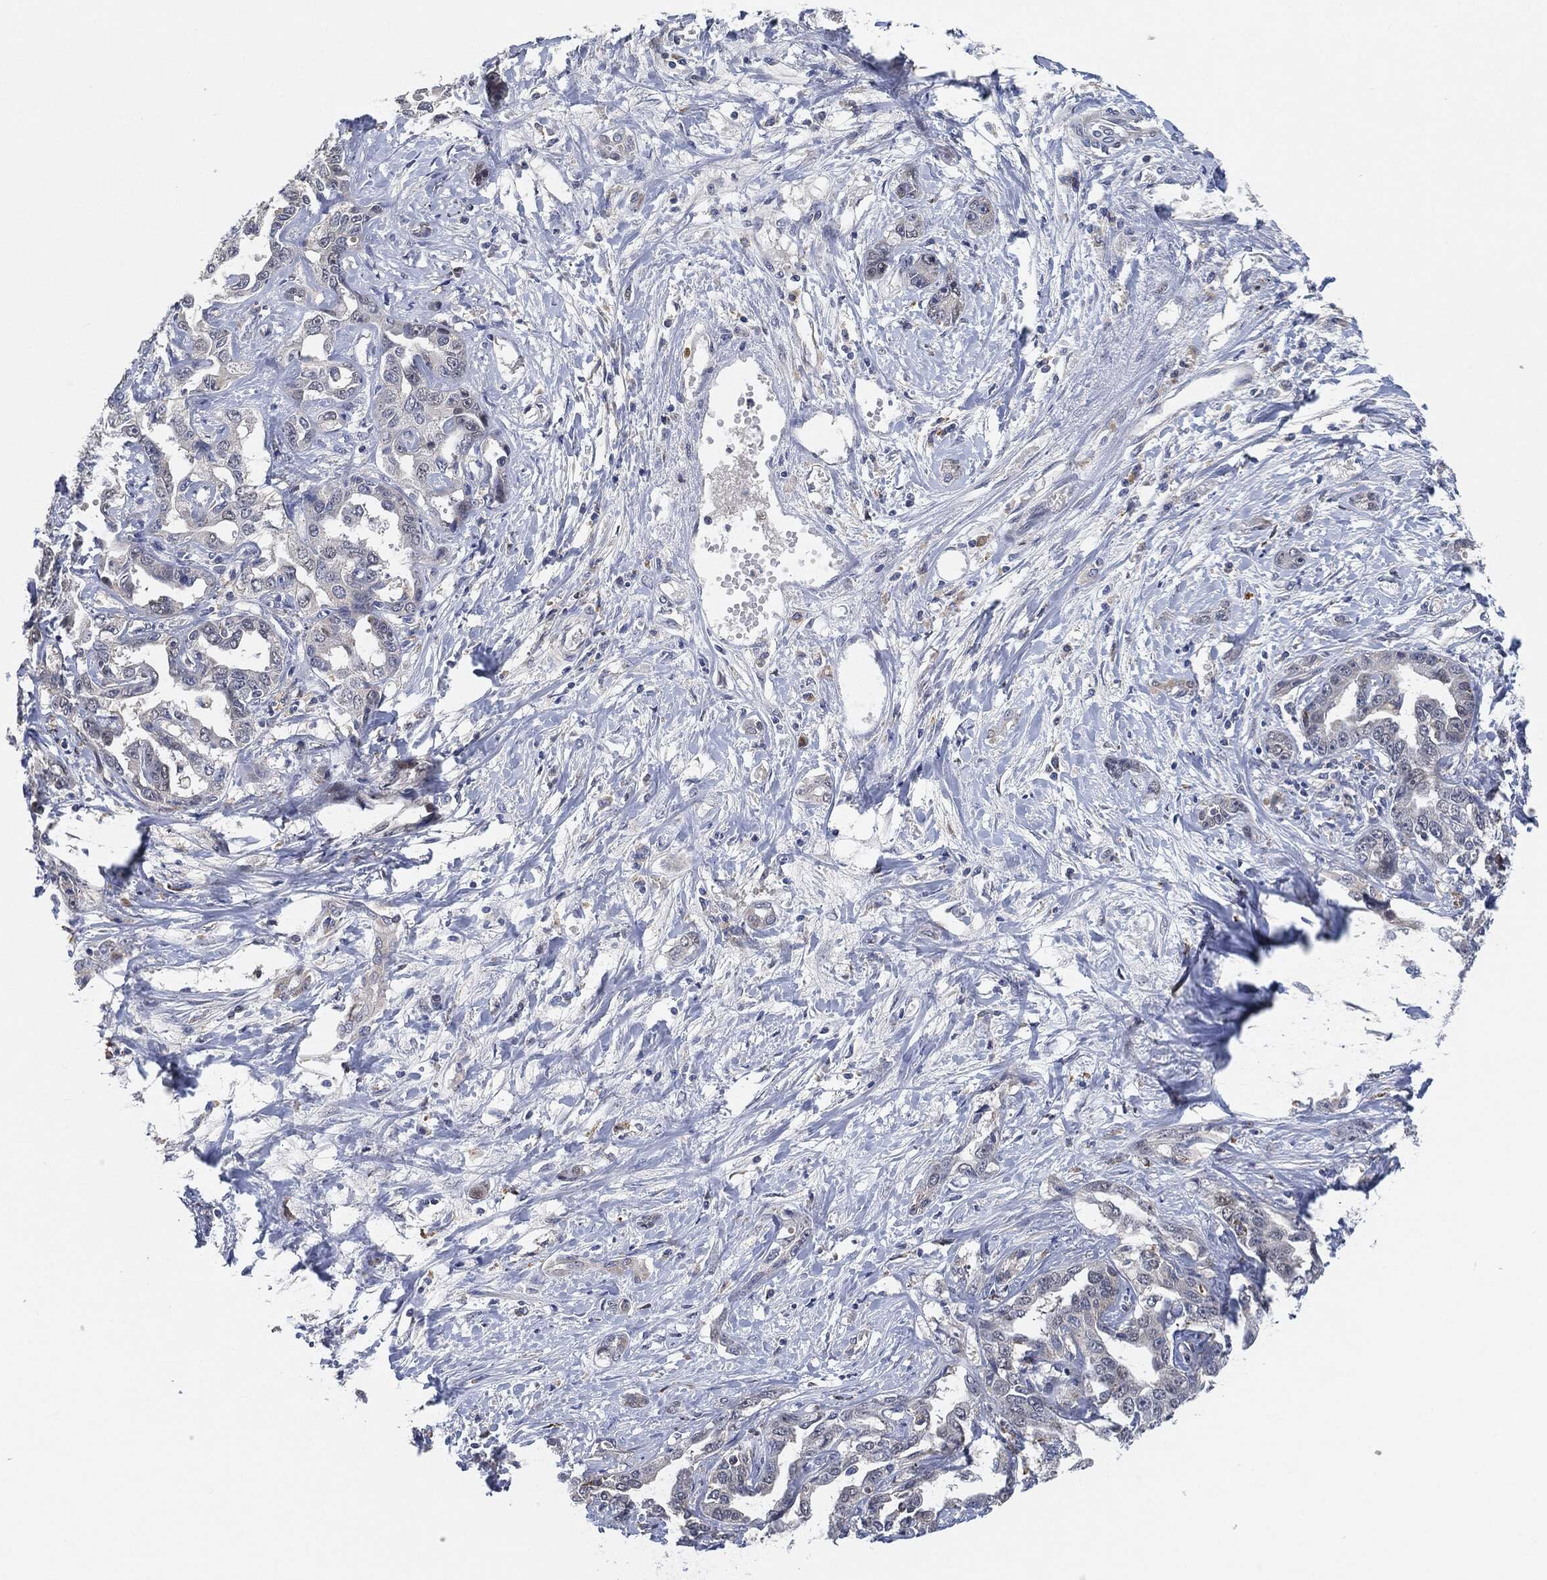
{"staining": {"intensity": "negative", "quantity": "none", "location": "none"}, "tissue": "liver cancer", "cell_type": "Tumor cells", "image_type": "cancer", "snomed": [{"axis": "morphology", "description": "Cholangiocarcinoma"}, {"axis": "topography", "description": "Liver"}], "caption": "This micrograph is of liver cancer stained with immunohistochemistry to label a protein in brown with the nuclei are counter-stained blue. There is no positivity in tumor cells. (Immunohistochemistry (ihc), brightfield microscopy, high magnification).", "gene": "VSIG4", "patient": {"sex": "male", "age": 59}}